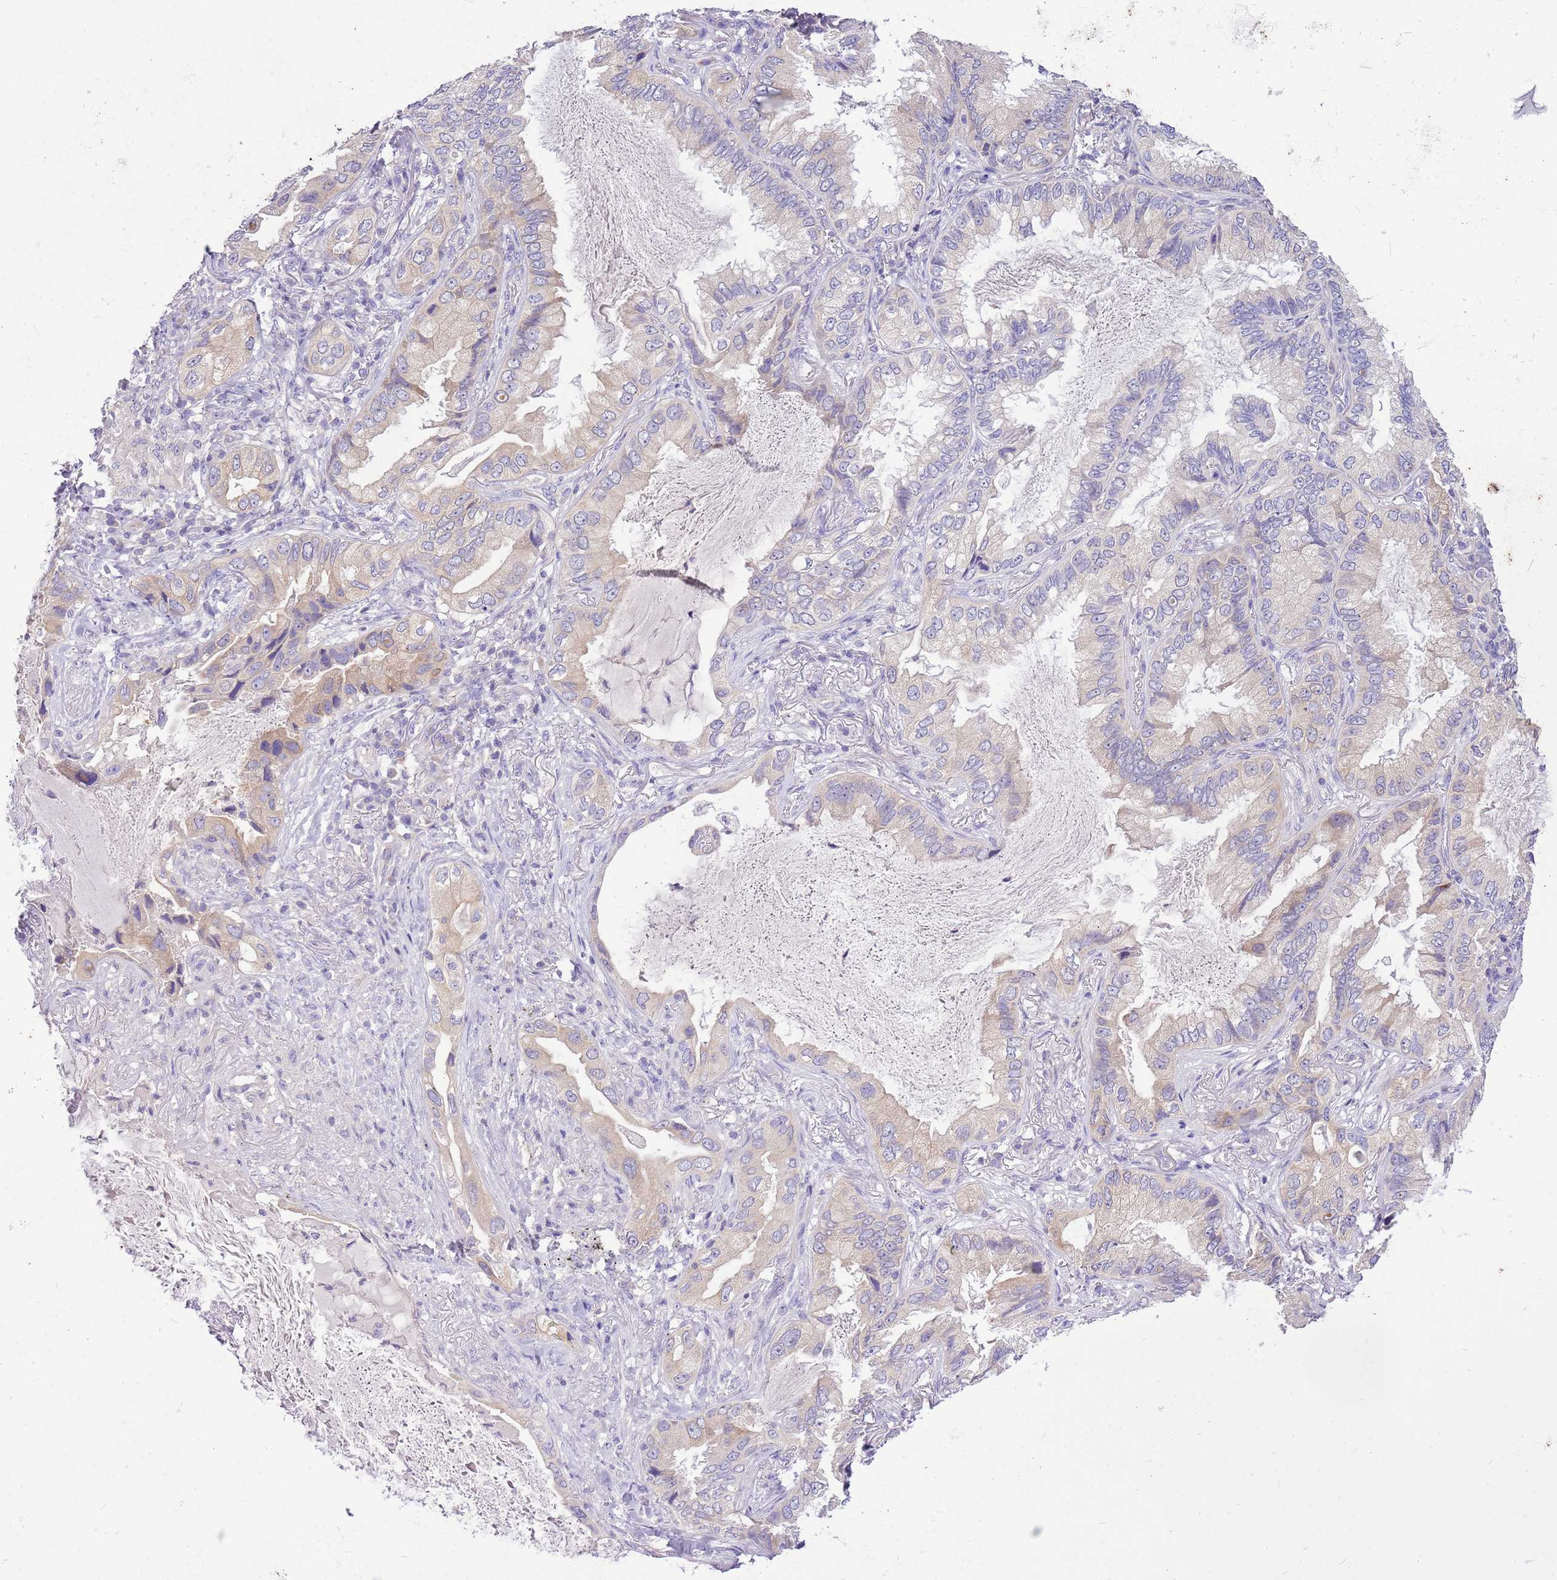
{"staining": {"intensity": "weak", "quantity": "<25%", "location": "cytoplasmic/membranous"}, "tissue": "lung cancer", "cell_type": "Tumor cells", "image_type": "cancer", "snomed": [{"axis": "morphology", "description": "Adenocarcinoma, NOS"}, {"axis": "topography", "description": "Lung"}], "caption": "A micrograph of lung cancer stained for a protein shows no brown staining in tumor cells.", "gene": "GLCE", "patient": {"sex": "female", "age": 69}}